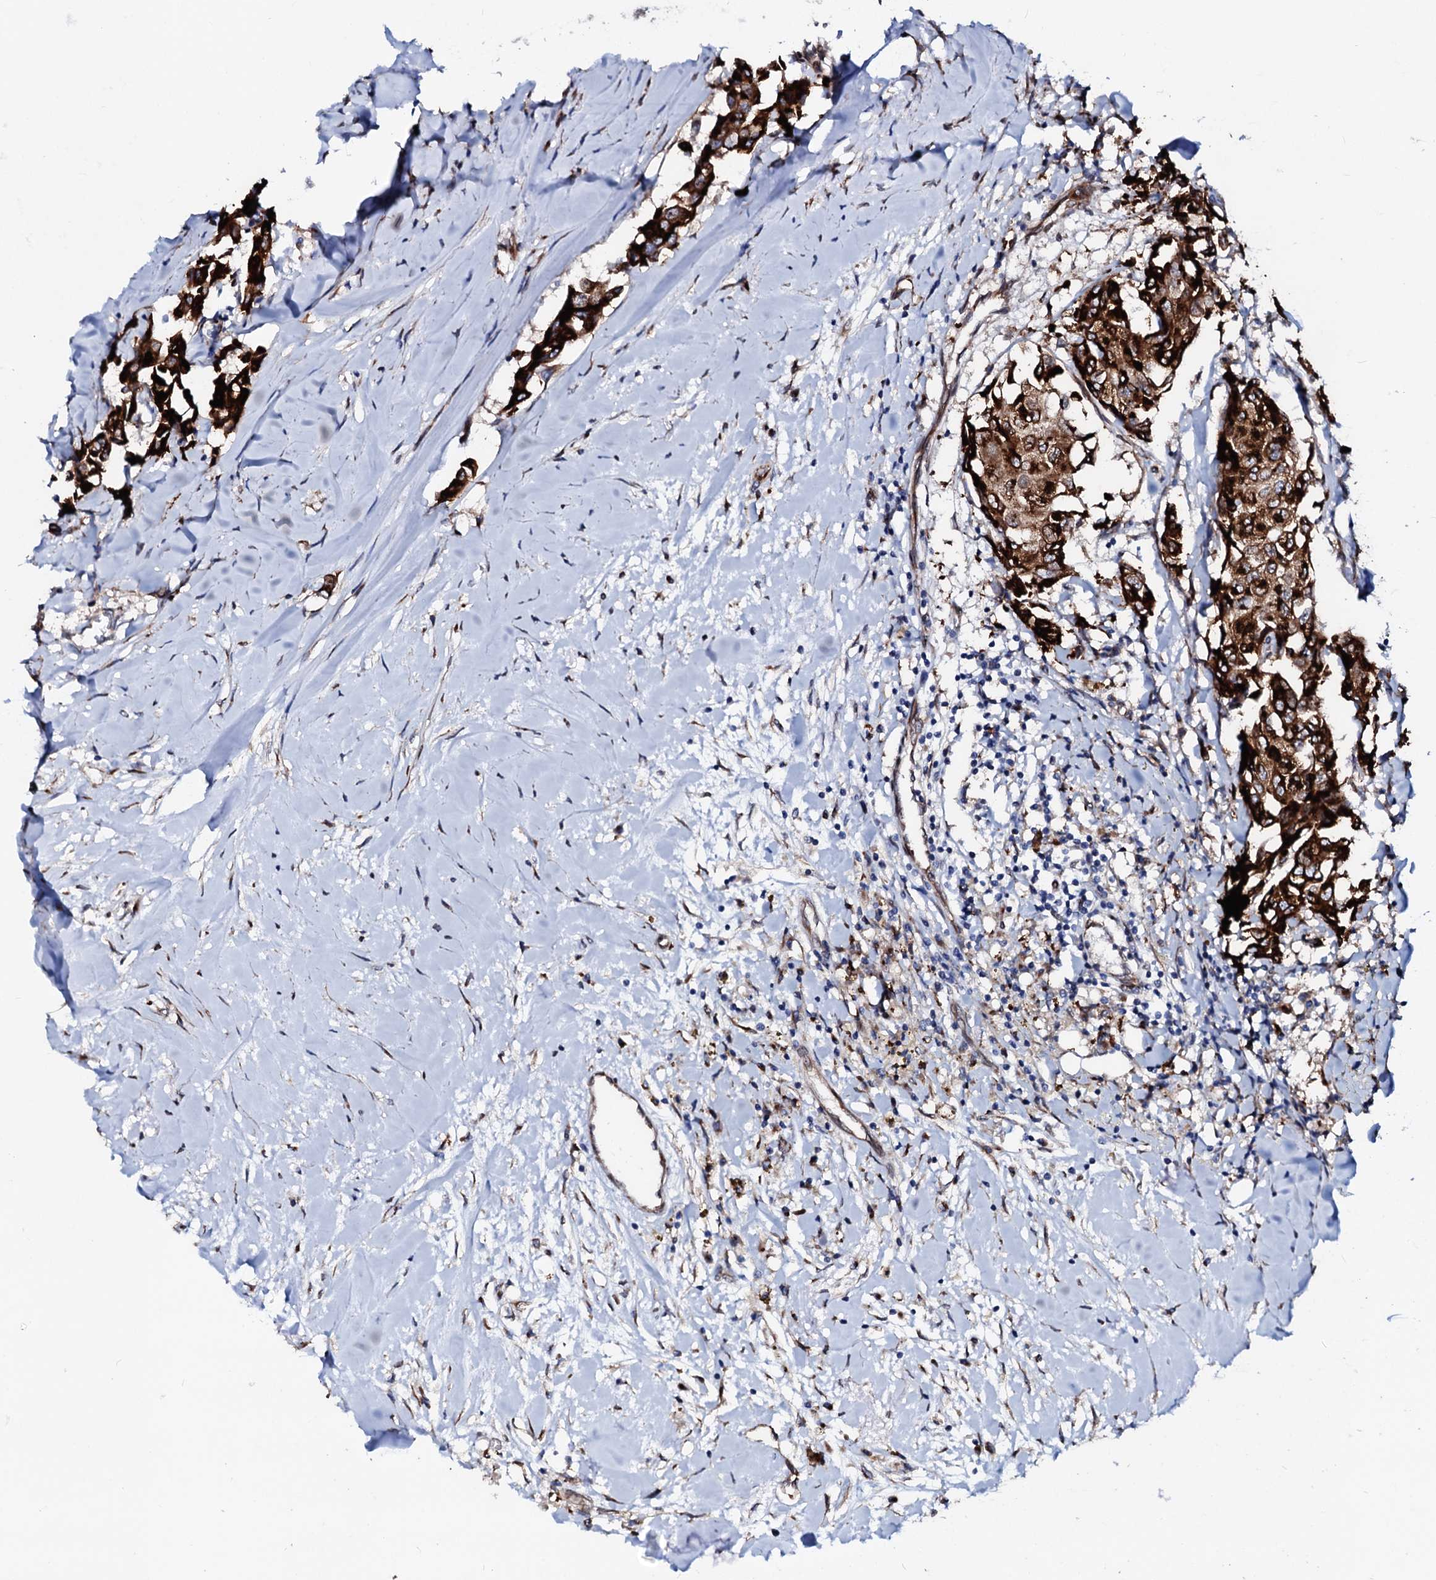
{"staining": {"intensity": "strong", "quantity": ">75%", "location": "cytoplasmic/membranous"}, "tissue": "breast cancer", "cell_type": "Tumor cells", "image_type": "cancer", "snomed": [{"axis": "morphology", "description": "Duct carcinoma"}, {"axis": "topography", "description": "Breast"}], "caption": "Protein expression analysis of human breast invasive ductal carcinoma reveals strong cytoplasmic/membranous expression in approximately >75% of tumor cells. Immunohistochemistry (ihc) stains the protein of interest in brown and the nuclei are stained blue.", "gene": "TMCO3", "patient": {"sex": "female", "age": 80}}